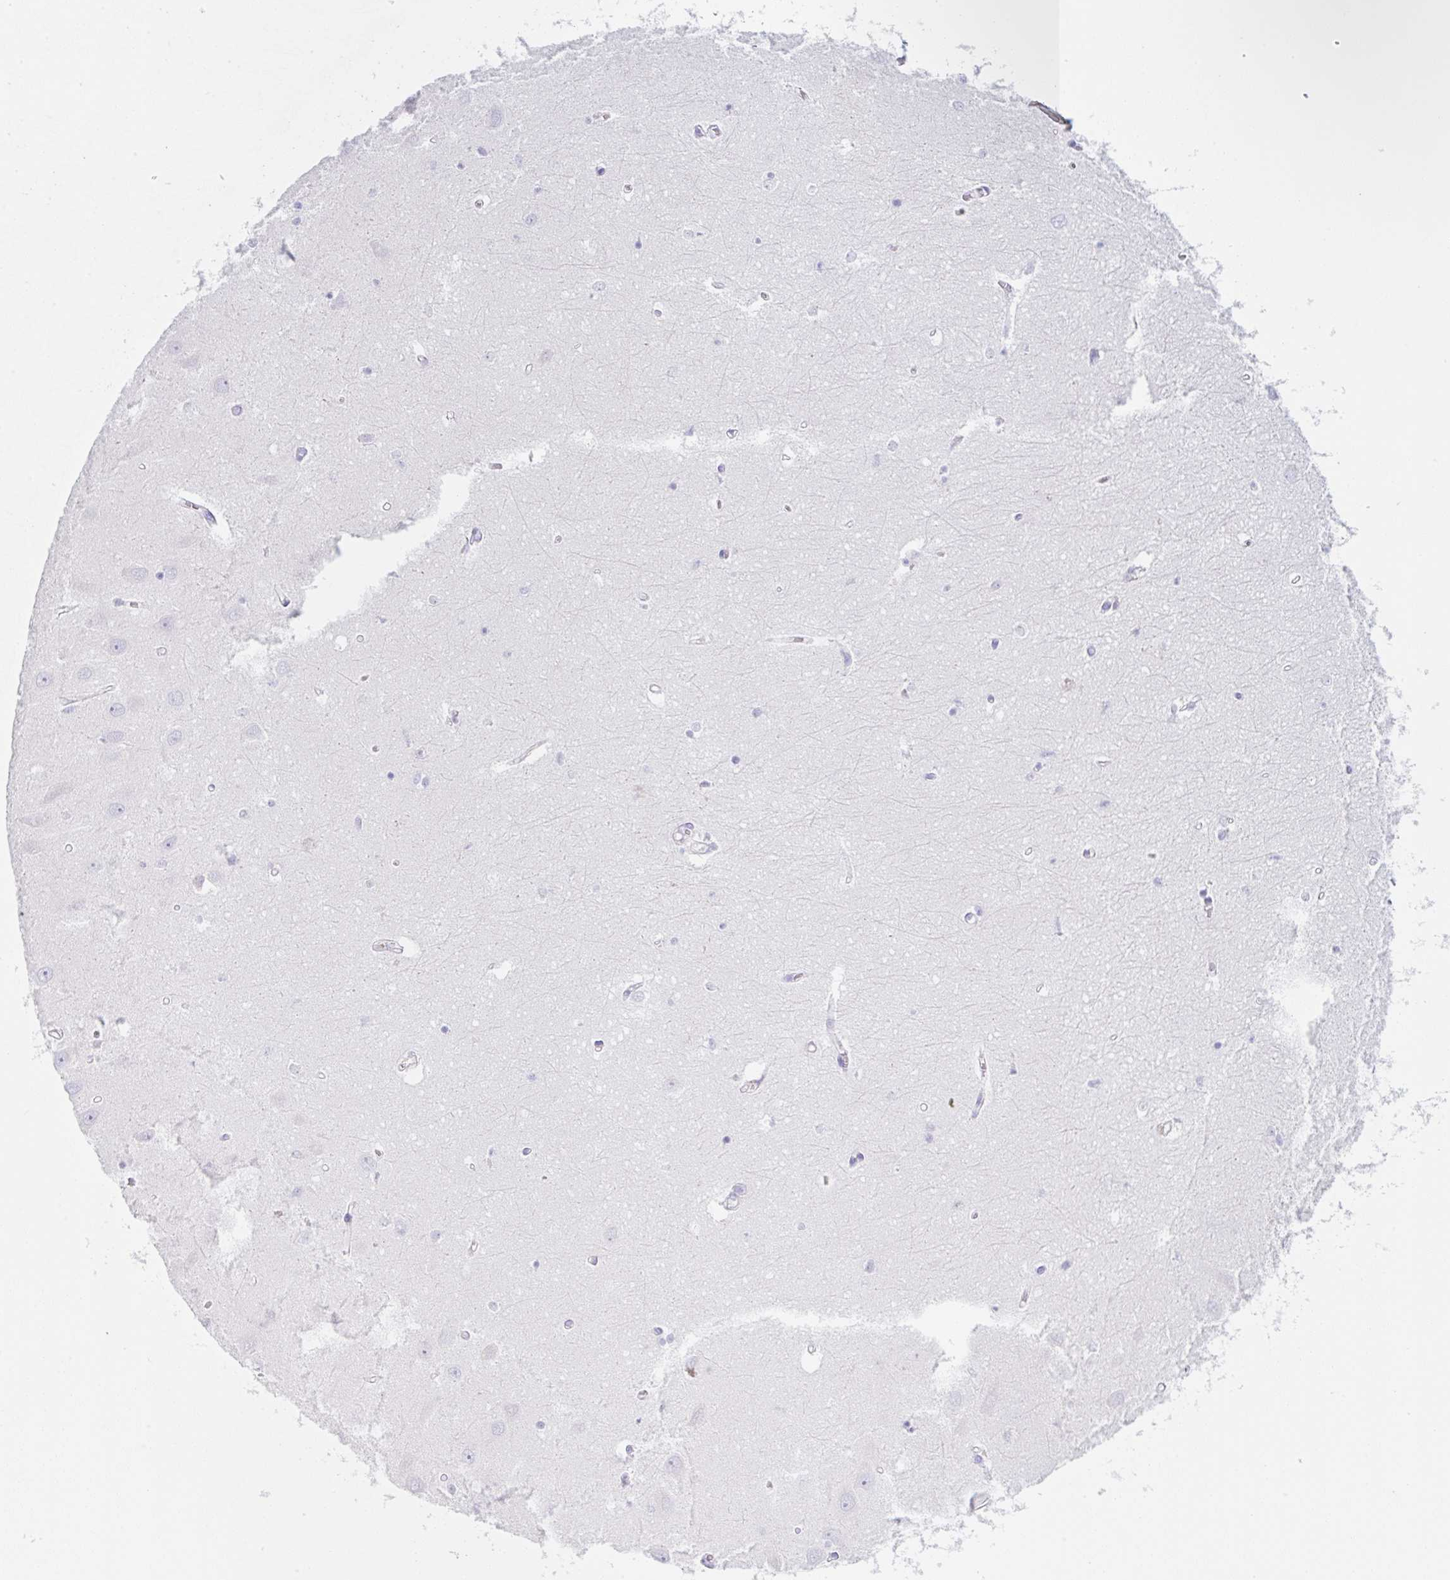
{"staining": {"intensity": "negative", "quantity": "none", "location": "none"}, "tissue": "hippocampus", "cell_type": "Glial cells", "image_type": "normal", "snomed": [{"axis": "morphology", "description": "Normal tissue, NOS"}, {"axis": "topography", "description": "Hippocampus"}], "caption": "Immunohistochemical staining of normal human hippocampus demonstrates no significant staining in glial cells. Nuclei are stained in blue.", "gene": "KLK8", "patient": {"sex": "female", "age": 64}}